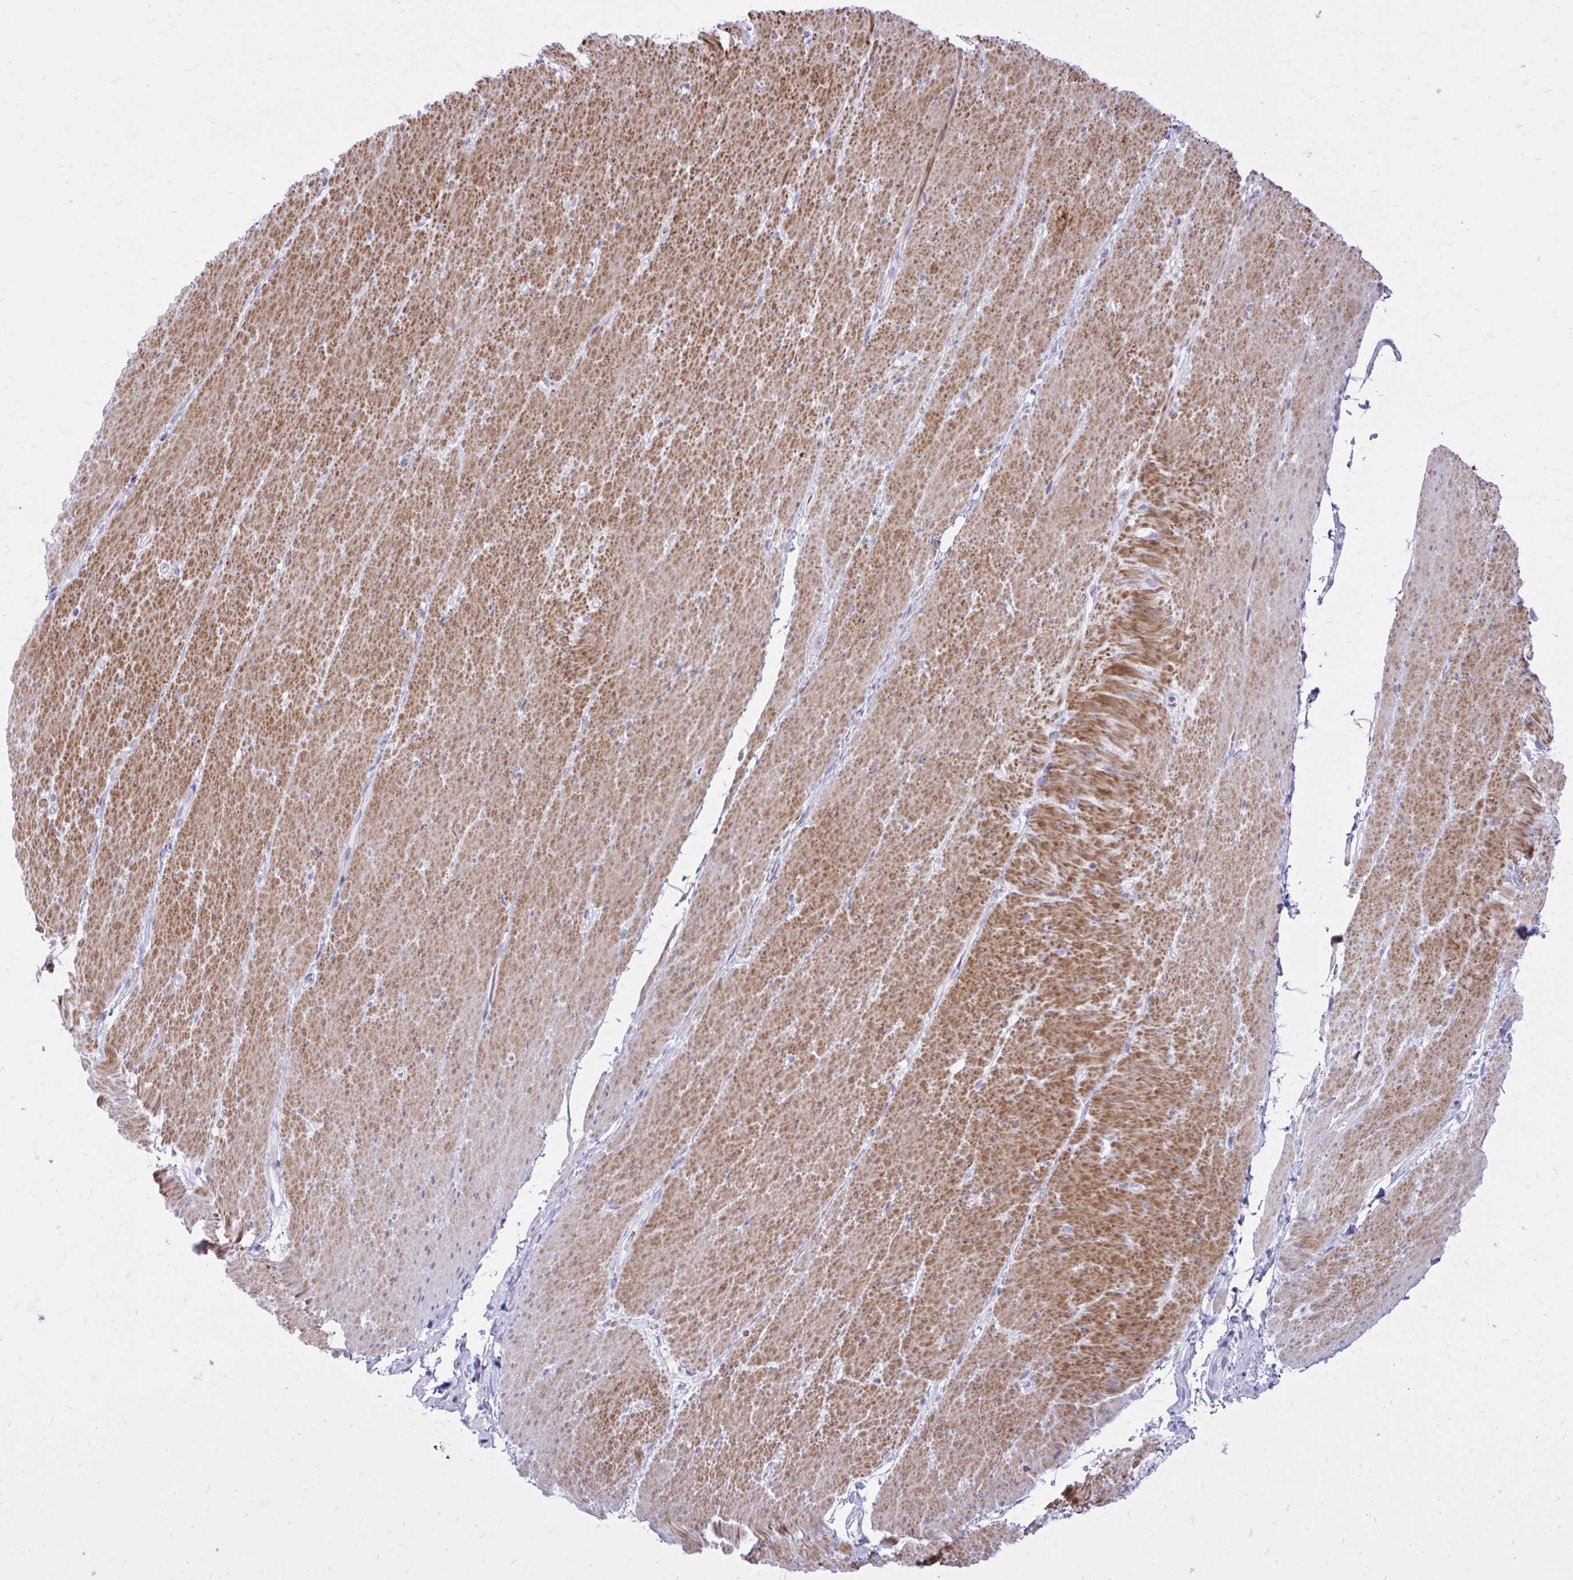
{"staining": {"intensity": "moderate", "quantity": ">75%", "location": "cytoplasmic/membranous"}, "tissue": "smooth muscle", "cell_type": "Smooth muscle cells", "image_type": "normal", "snomed": [{"axis": "morphology", "description": "Normal tissue, NOS"}, {"axis": "topography", "description": "Smooth muscle"}, {"axis": "topography", "description": "Rectum"}], "caption": "A micrograph of smooth muscle stained for a protein demonstrates moderate cytoplasmic/membranous brown staining in smooth muscle cells. Using DAB (3,3'-diaminobenzidine) (brown) and hematoxylin (blue) stains, captured at high magnification using brightfield microscopy.", "gene": "ANKDD1B", "patient": {"sex": "male", "age": 53}}